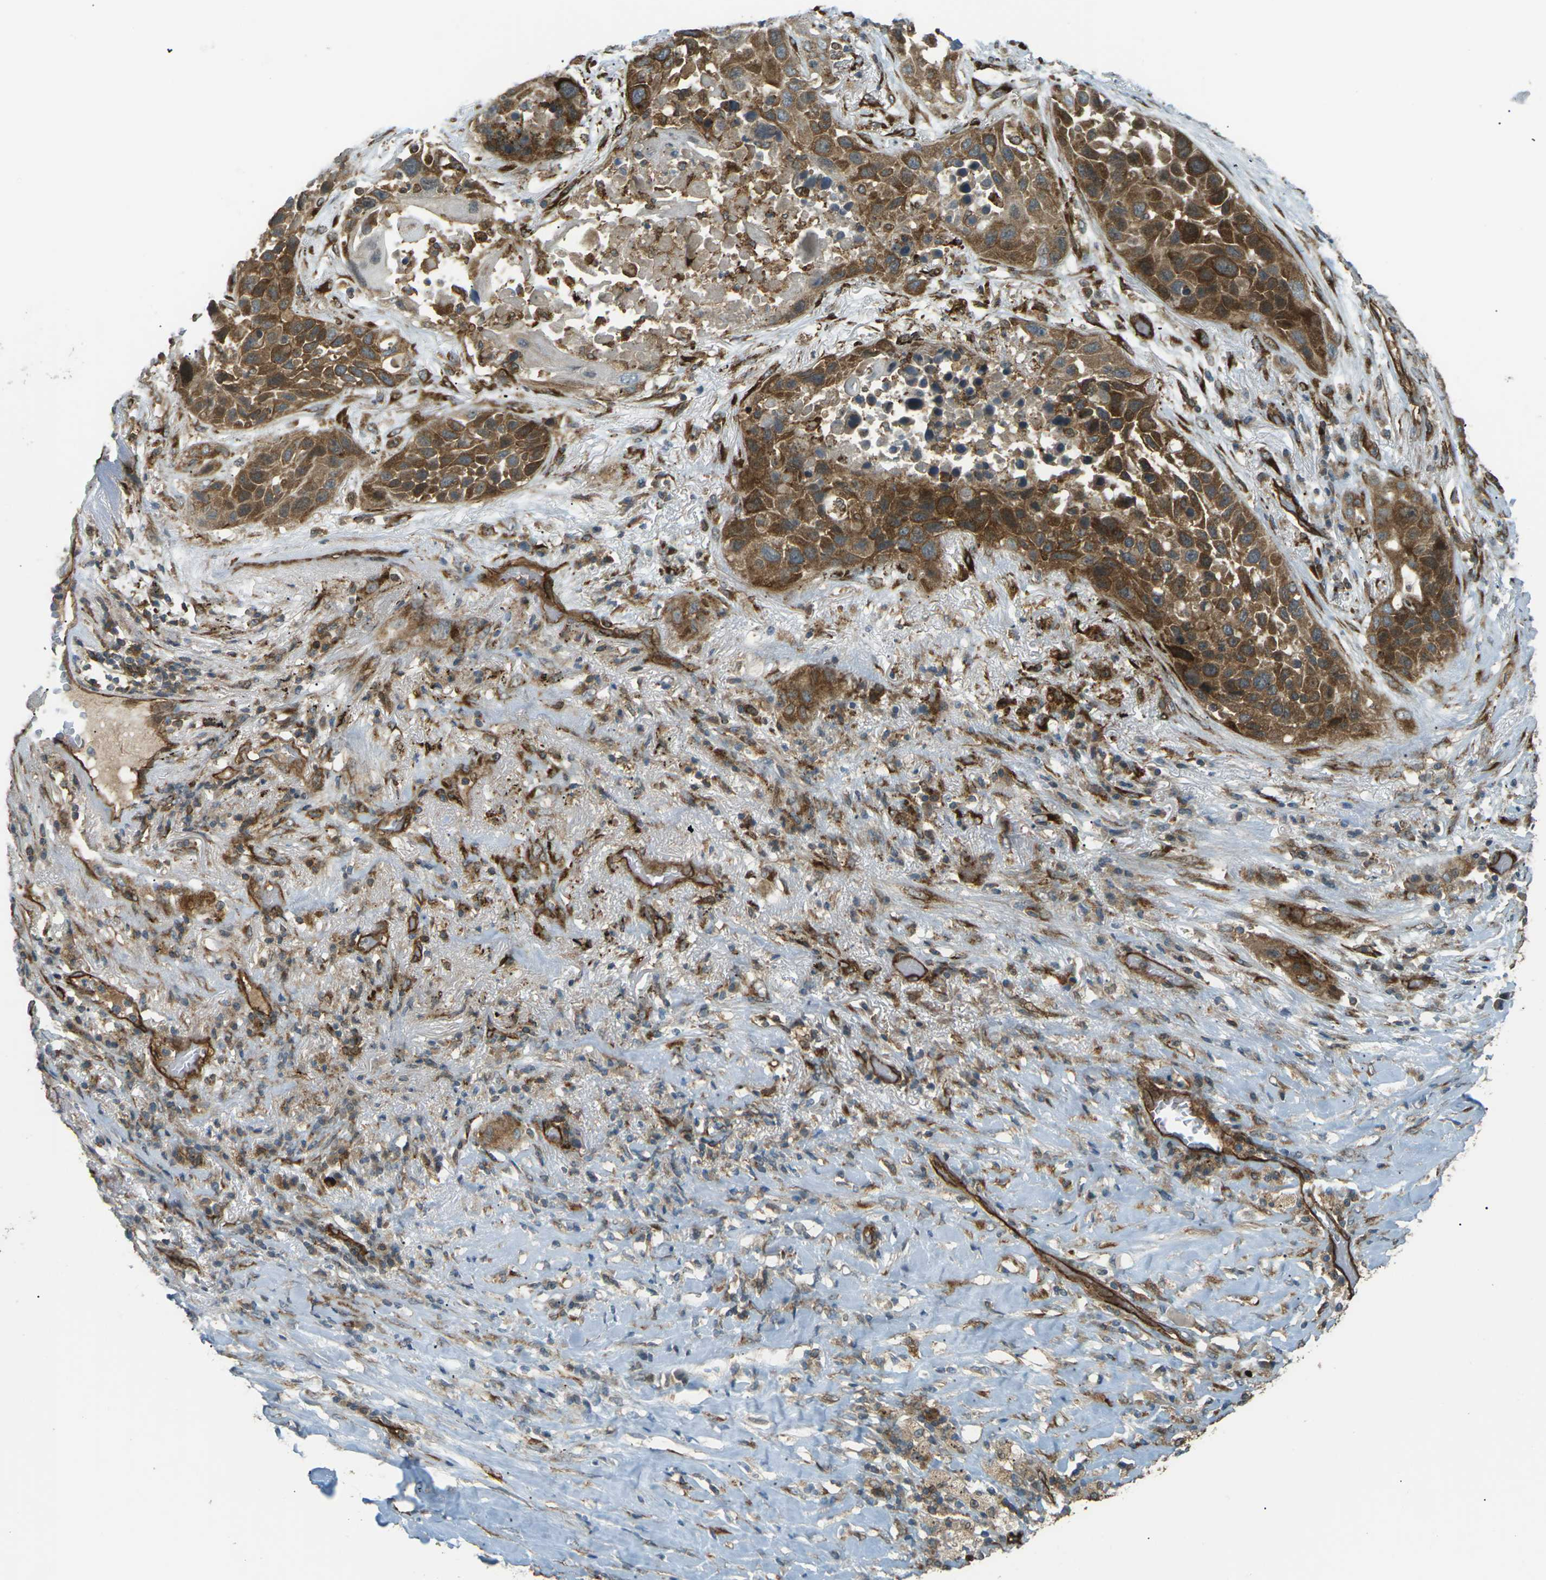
{"staining": {"intensity": "moderate", "quantity": ">75%", "location": "cytoplasmic/membranous"}, "tissue": "lung cancer", "cell_type": "Tumor cells", "image_type": "cancer", "snomed": [{"axis": "morphology", "description": "Squamous cell carcinoma, NOS"}, {"axis": "topography", "description": "Lung"}], "caption": "This micrograph demonstrates lung cancer (squamous cell carcinoma) stained with immunohistochemistry to label a protein in brown. The cytoplasmic/membranous of tumor cells show moderate positivity for the protein. Nuclei are counter-stained blue.", "gene": "S1PR1", "patient": {"sex": "male", "age": 57}}